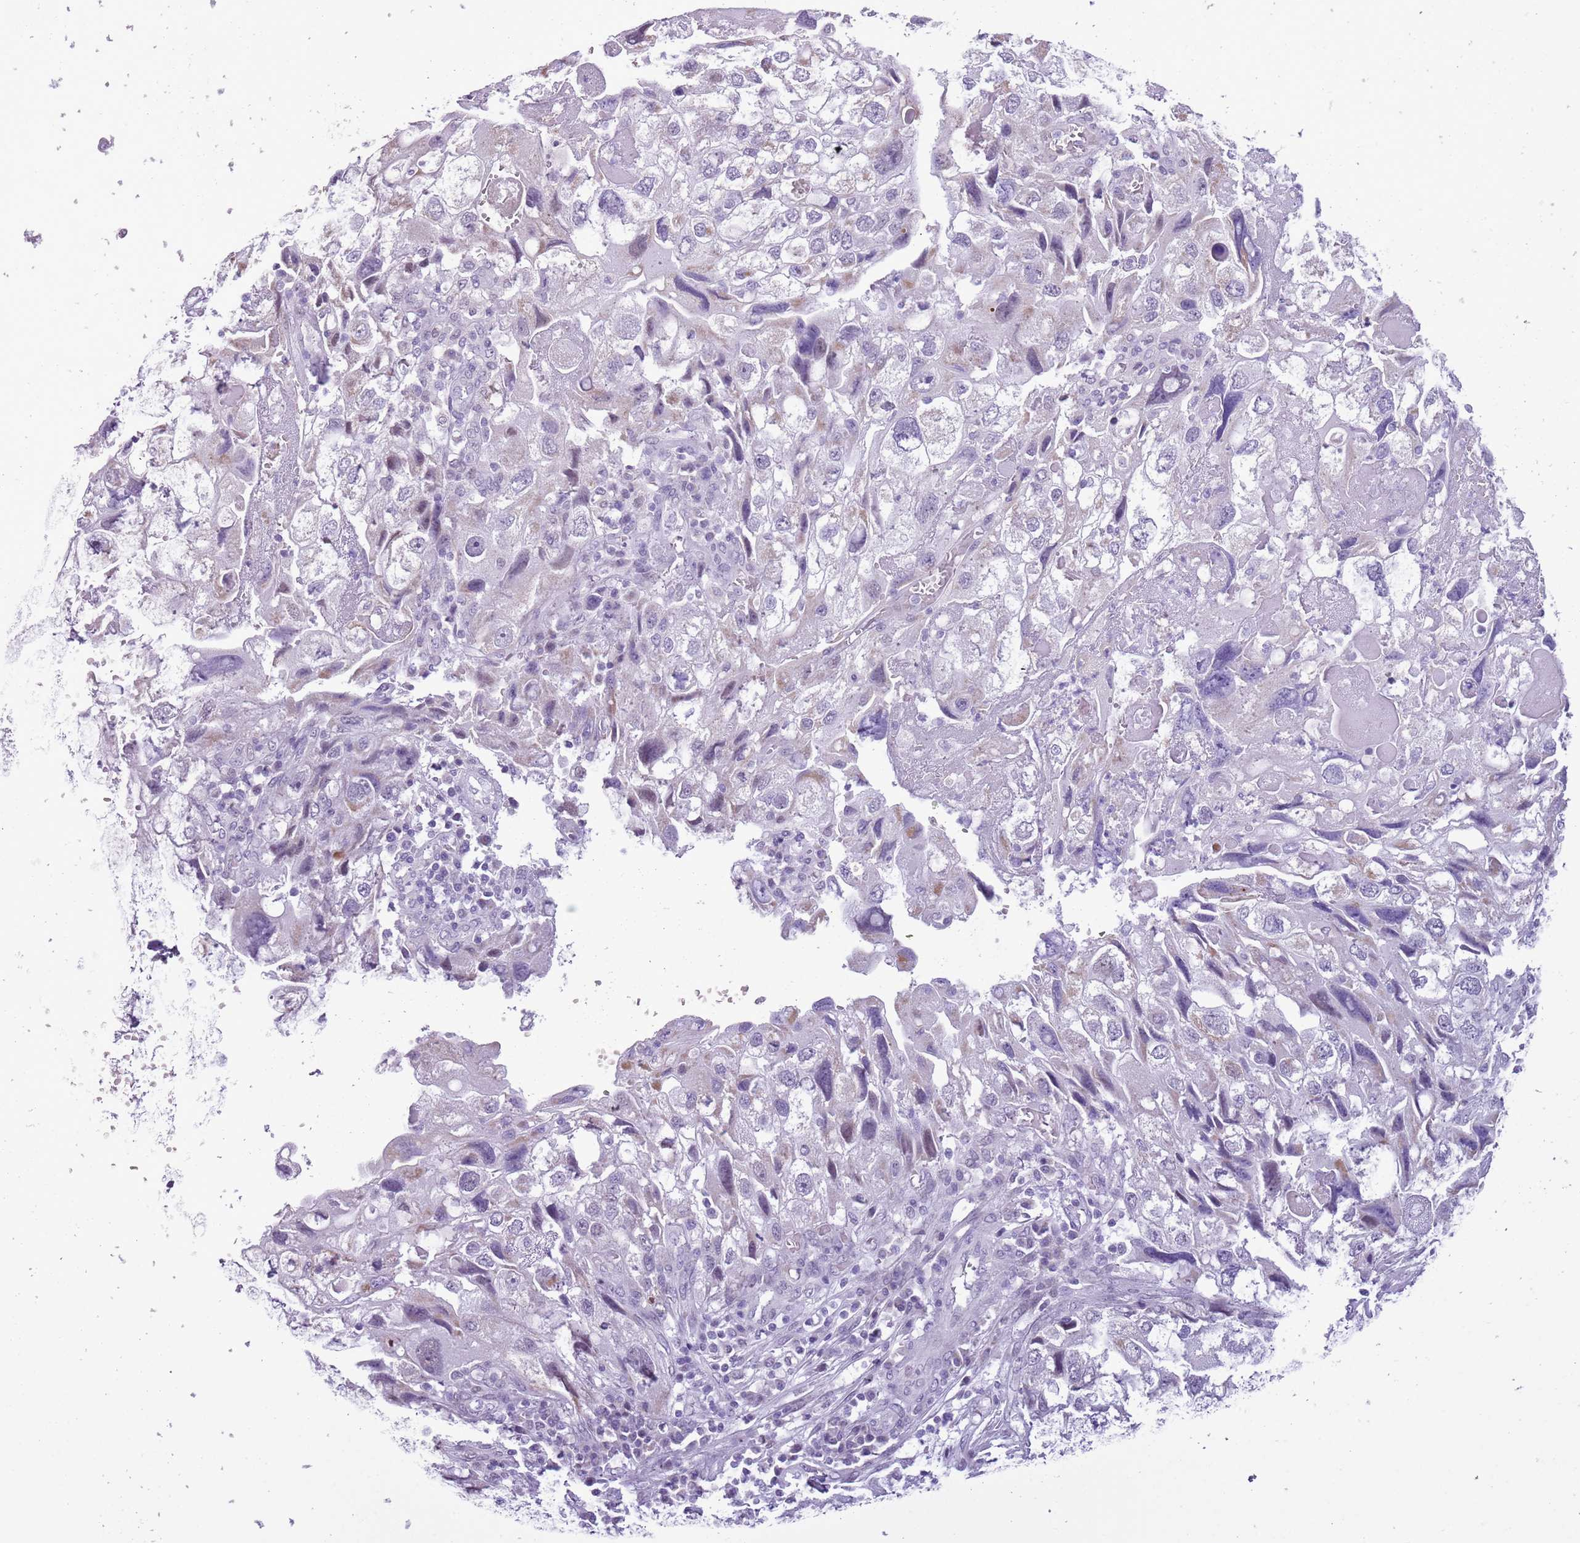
{"staining": {"intensity": "weak", "quantity": "<25%", "location": "cytoplasmic/membranous"}, "tissue": "endometrial cancer", "cell_type": "Tumor cells", "image_type": "cancer", "snomed": [{"axis": "morphology", "description": "Adenocarcinoma, NOS"}, {"axis": "topography", "description": "Endometrium"}], "caption": "This is an immunohistochemistry image of human endometrial cancer. There is no positivity in tumor cells.", "gene": "RPL3L", "patient": {"sex": "female", "age": 49}}